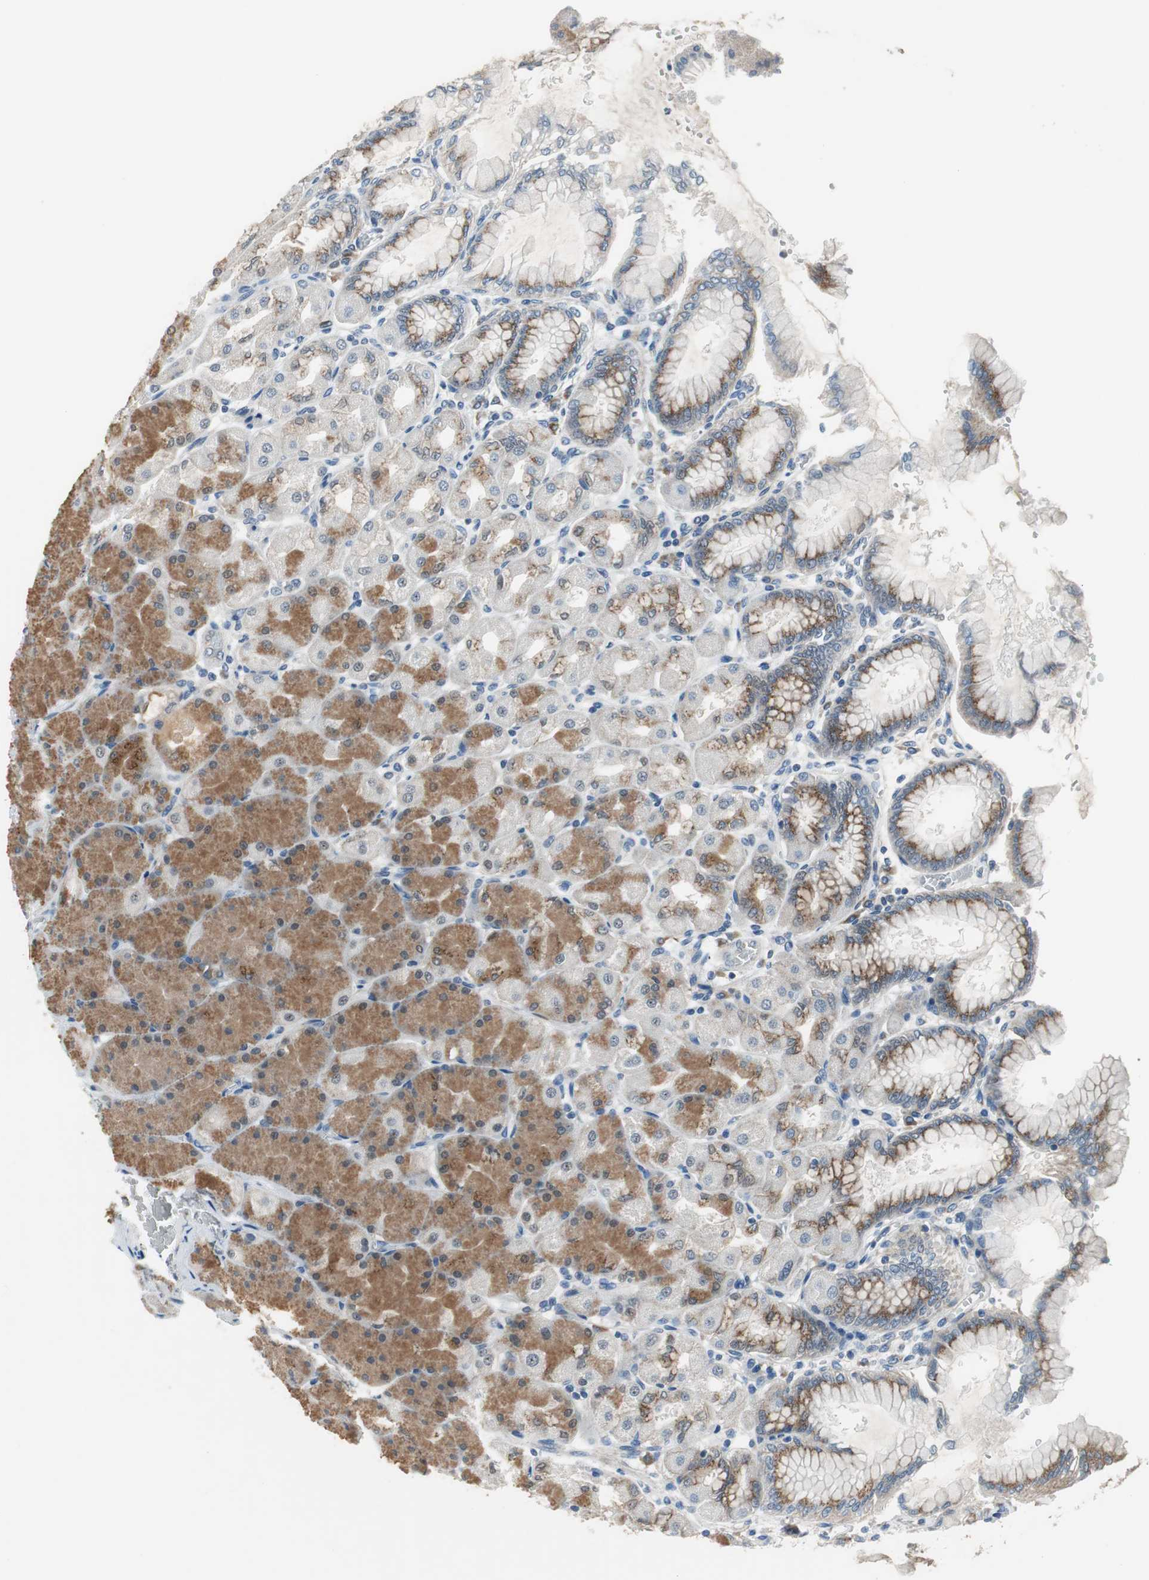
{"staining": {"intensity": "moderate", "quantity": "25%-75%", "location": "cytoplasmic/membranous"}, "tissue": "stomach", "cell_type": "Glandular cells", "image_type": "normal", "snomed": [{"axis": "morphology", "description": "Normal tissue, NOS"}, {"axis": "topography", "description": "Stomach, upper"}], "caption": "Immunohistochemistry (IHC) of unremarkable human stomach shows medium levels of moderate cytoplasmic/membranous expression in approximately 25%-75% of glandular cells.", "gene": "PLAA", "patient": {"sex": "female", "age": 56}}